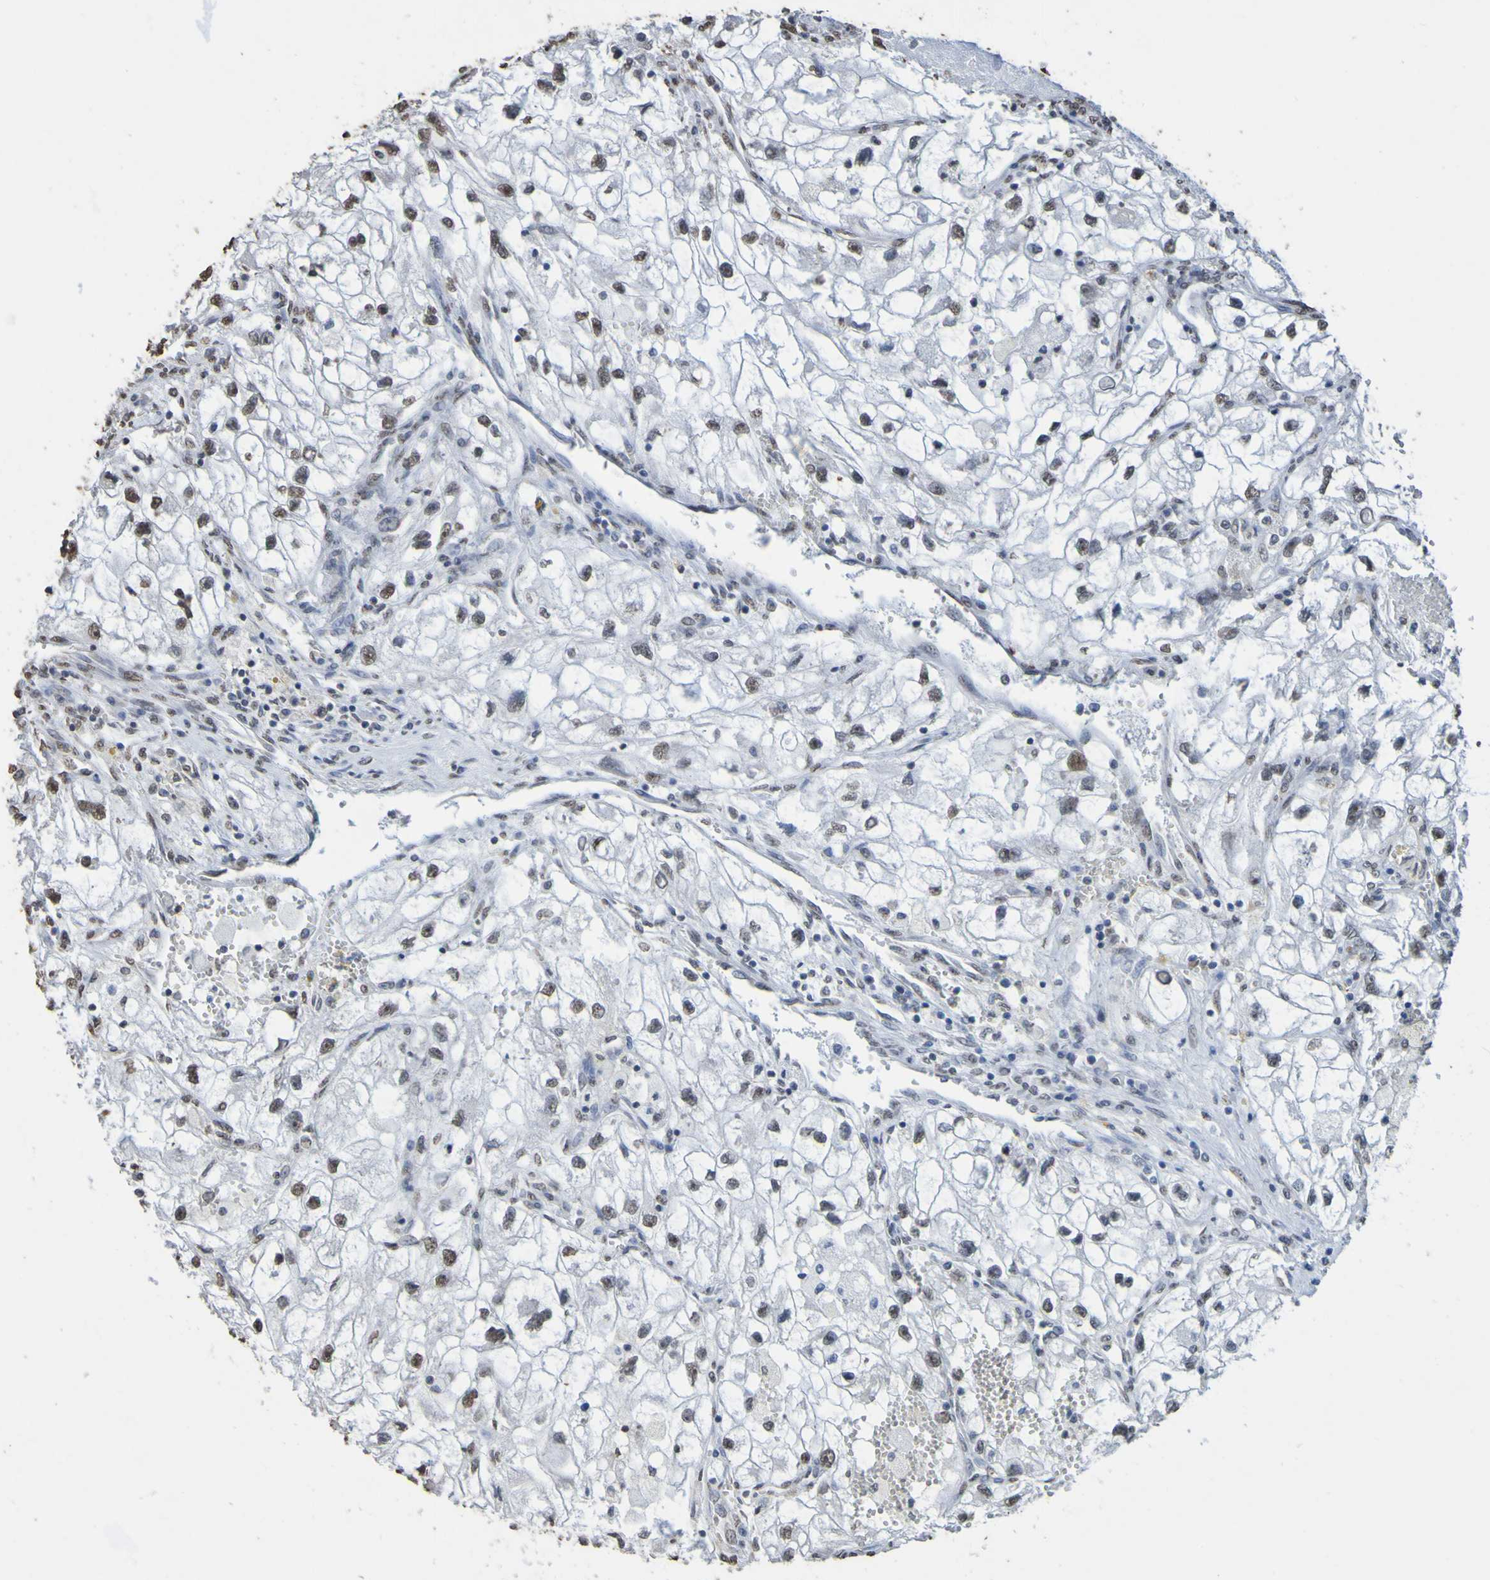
{"staining": {"intensity": "weak", "quantity": "<25%", "location": "nuclear"}, "tissue": "renal cancer", "cell_type": "Tumor cells", "image_type": "cancer", "snomed": [{"axis": "morphology", "description": "Adenocarcinoma, NOS"}, {"axis": "topography", "description": "Kidney"}], "caption": "Protein analysis of renal adenocarcinoma displays no significant positivity in tumor cells.", "gene": "ALKBH2", "patient": {"sex": "female", "age": 70}}